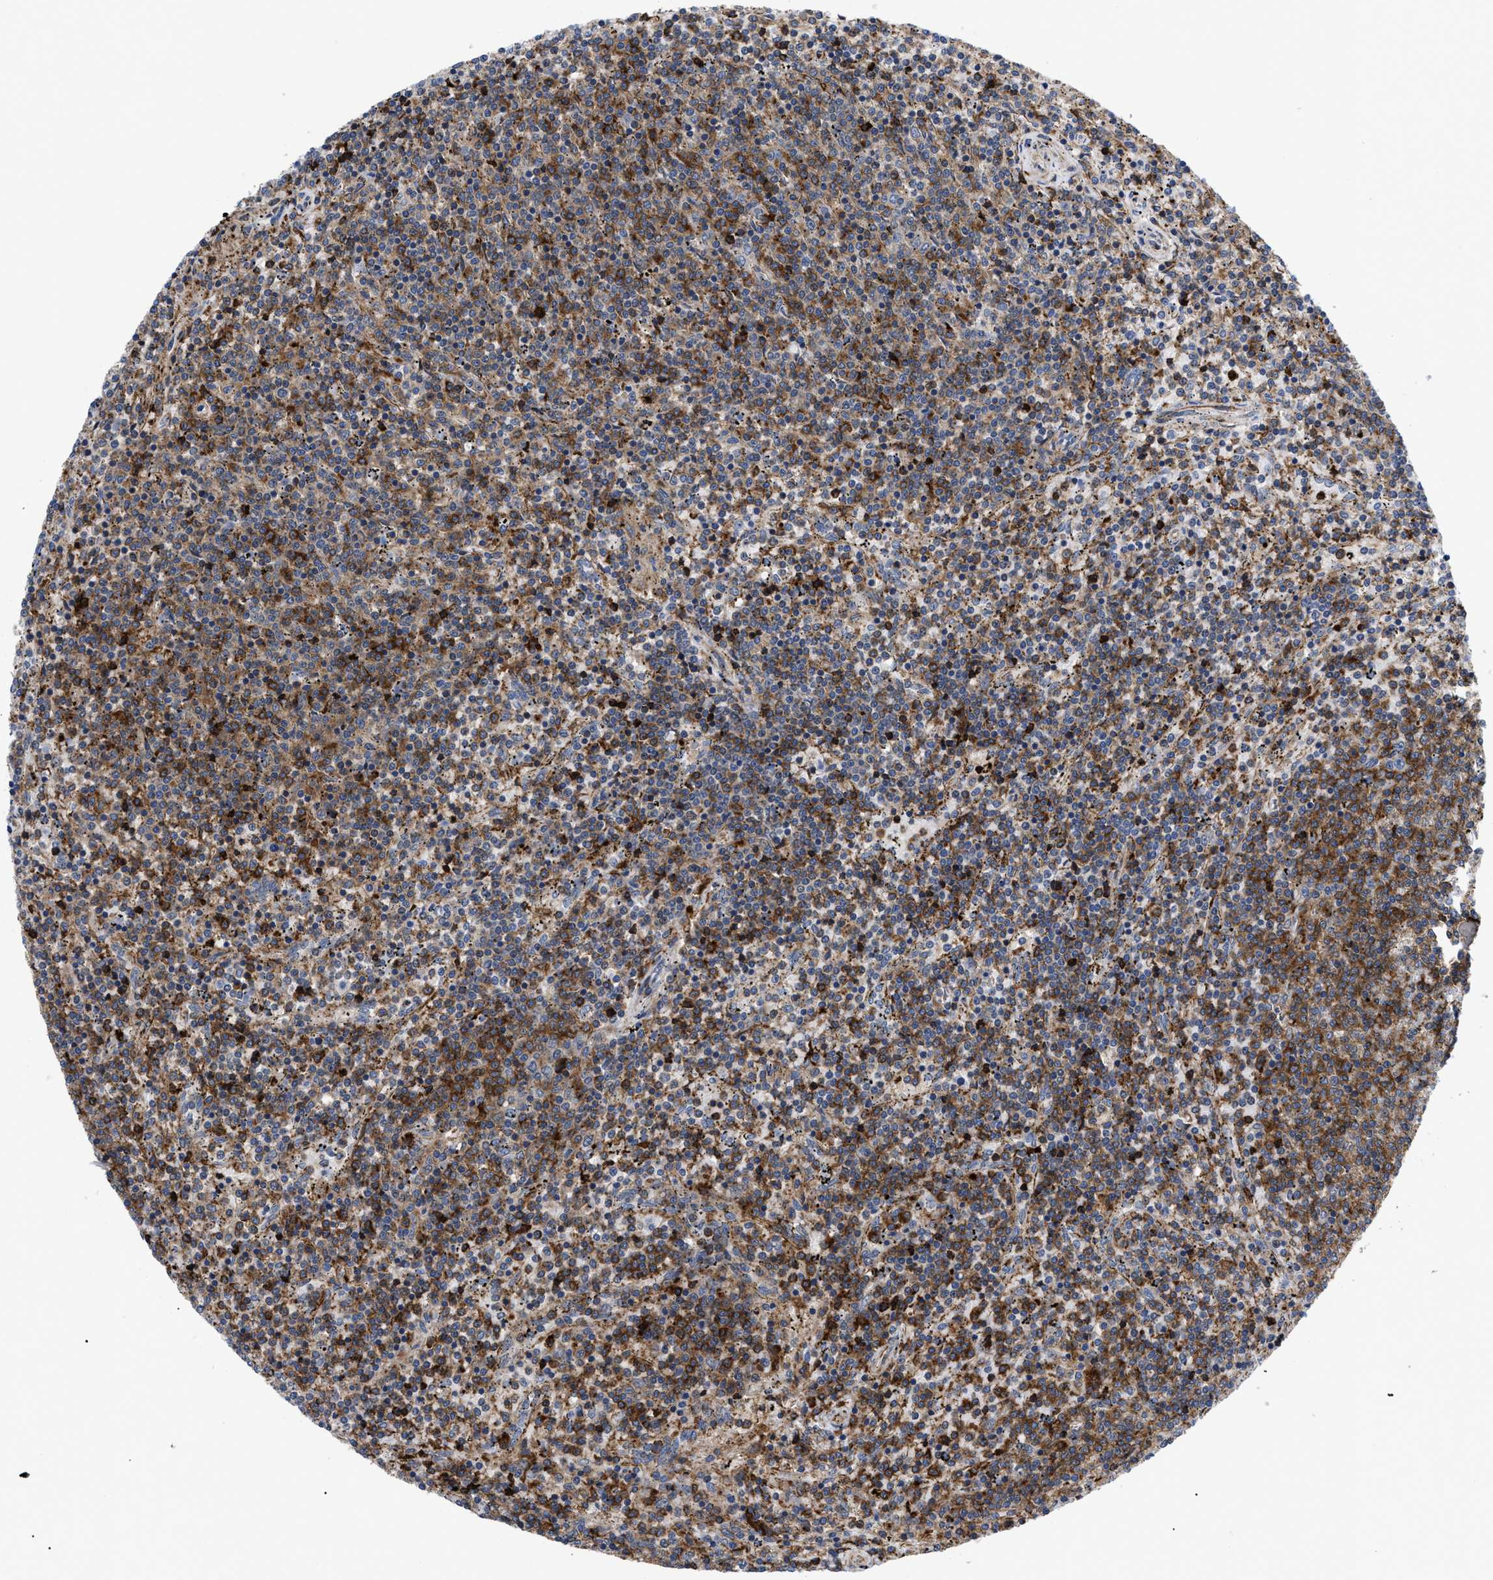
{"staining": {"intensity": "moderate", "quantity": "25%-75%", "location": "cytoplasmic/membranous"}, "tissue": "lymphoma", "cell_type": "Tumor cells", "image_type": "cancer", "snomed": [{"axis": "morphology", "description": "Malignant lymphoma, non-Hodgkin's type, Low grade"}, {"axis": "topography", "description": "Spleen"}], "caption": "Lymphoma tissue demonstrates moderate cytoplasmic/membranous expression in about 25%-75% of tumor cells The staining was performed using DAB (3,3'-diaminobenzidine) to visualize the protein expression in brown, while the nuclei were stained in blue with hematoxylin (Magnification: 20x).", "gene": "SPAST", "patient": {"sex": "female", "age": 50}}